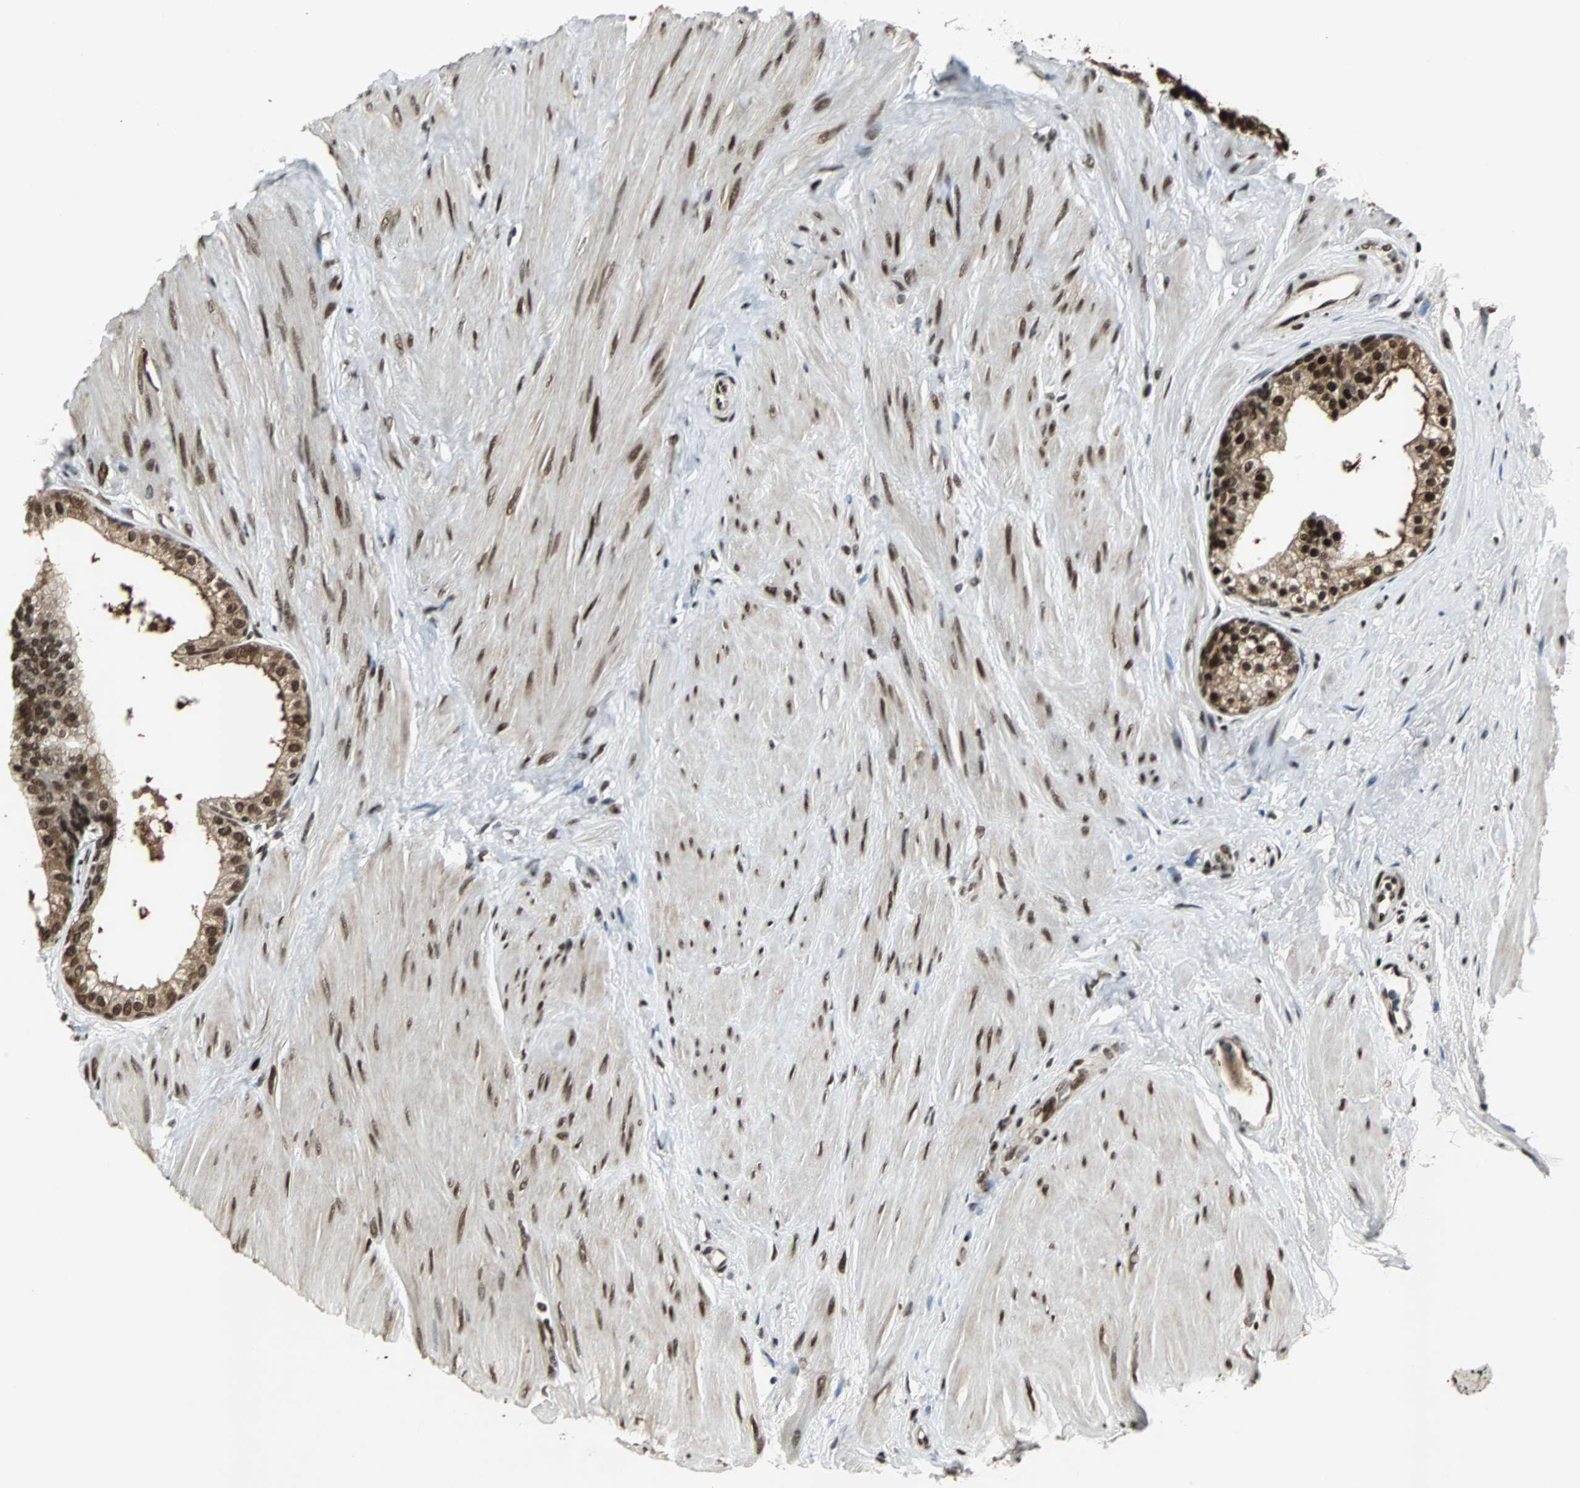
{"staining": {"intensity": "moderate", "quantity": ">75%", "location": "nuclear"}, "tissue": "prostate", "cell_type": "Glandular cells", "image_type": "normal", "snomed": [{"axis": "morphology", "description": "Normal tissue, NOS"}, {"axis": "topography", "description": "Prostate"}], "caption": "Glandular cells reveal moderate nuclear positivity in approximately >75% of cells in benign prostate. (Stains: DAB (3,3'-diaminobenzidine) in brown, nuclei in blue, Microscopy: brightfield microscopy at high magnification).", "gene": "TAF5", "patient": {"sex": "male", "age": 60}}